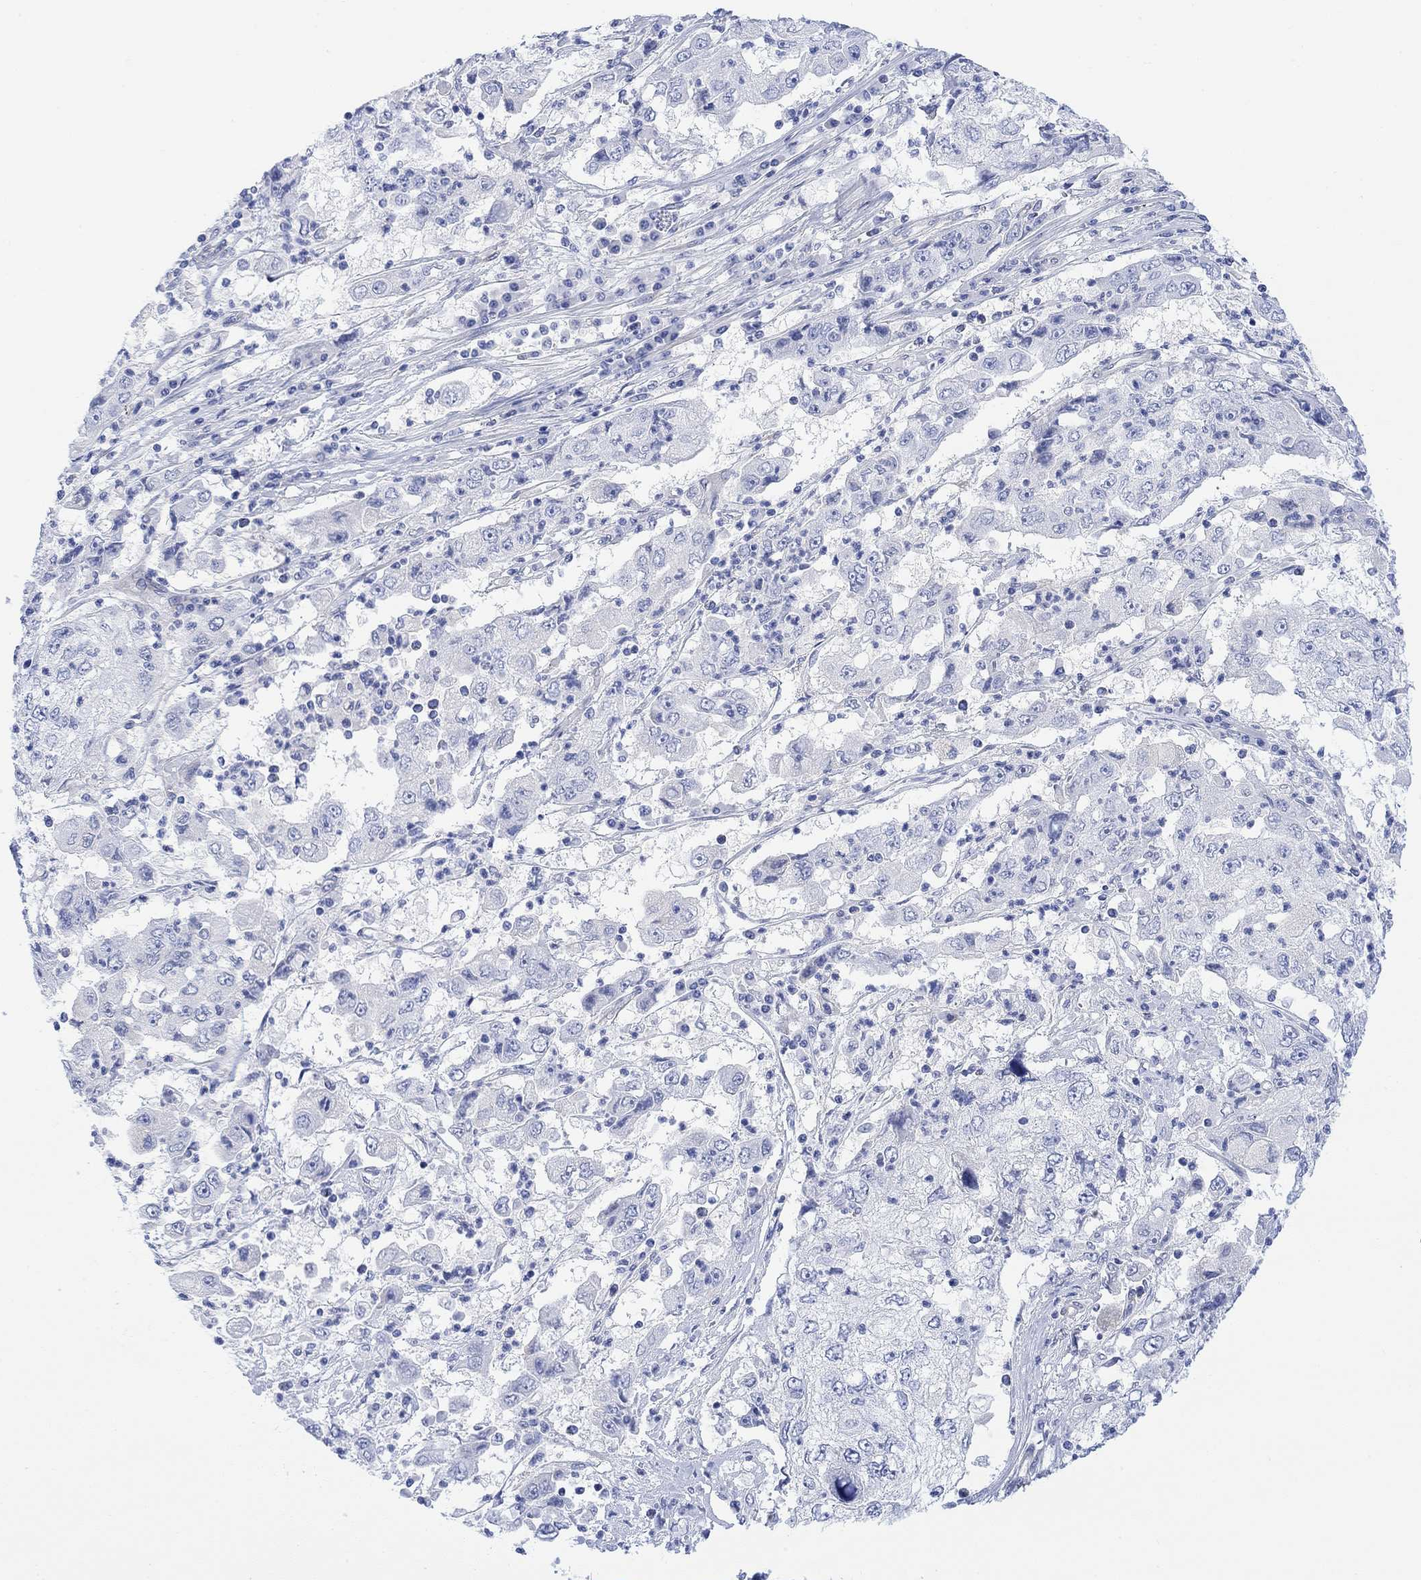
{"staining": {"intensity": "negative", "quantity": "none", "location": "none"}, "tissue": "cervical cancer", "cell_type": "Tumor cells", "image_type": "cancer", "snomed": [{"axis": "morphology", "description": "Squamous cell carcinoma, NOS"}, {"axis": "topography", "description": "Cervix"}], "caption": "This photomicrograph is of cervical cancer (squamous cell carcinoma) stained with immunohistochemistry (IHC) to label a protein in brown with the nuclei are counter-stained blue. There is no staining in tumor cells. (Immunohistochemistry (ihc), brightfield microscopy, high magnification).", "gene": "TLDC2", "patient": {"sex": "female", "age": 36}}